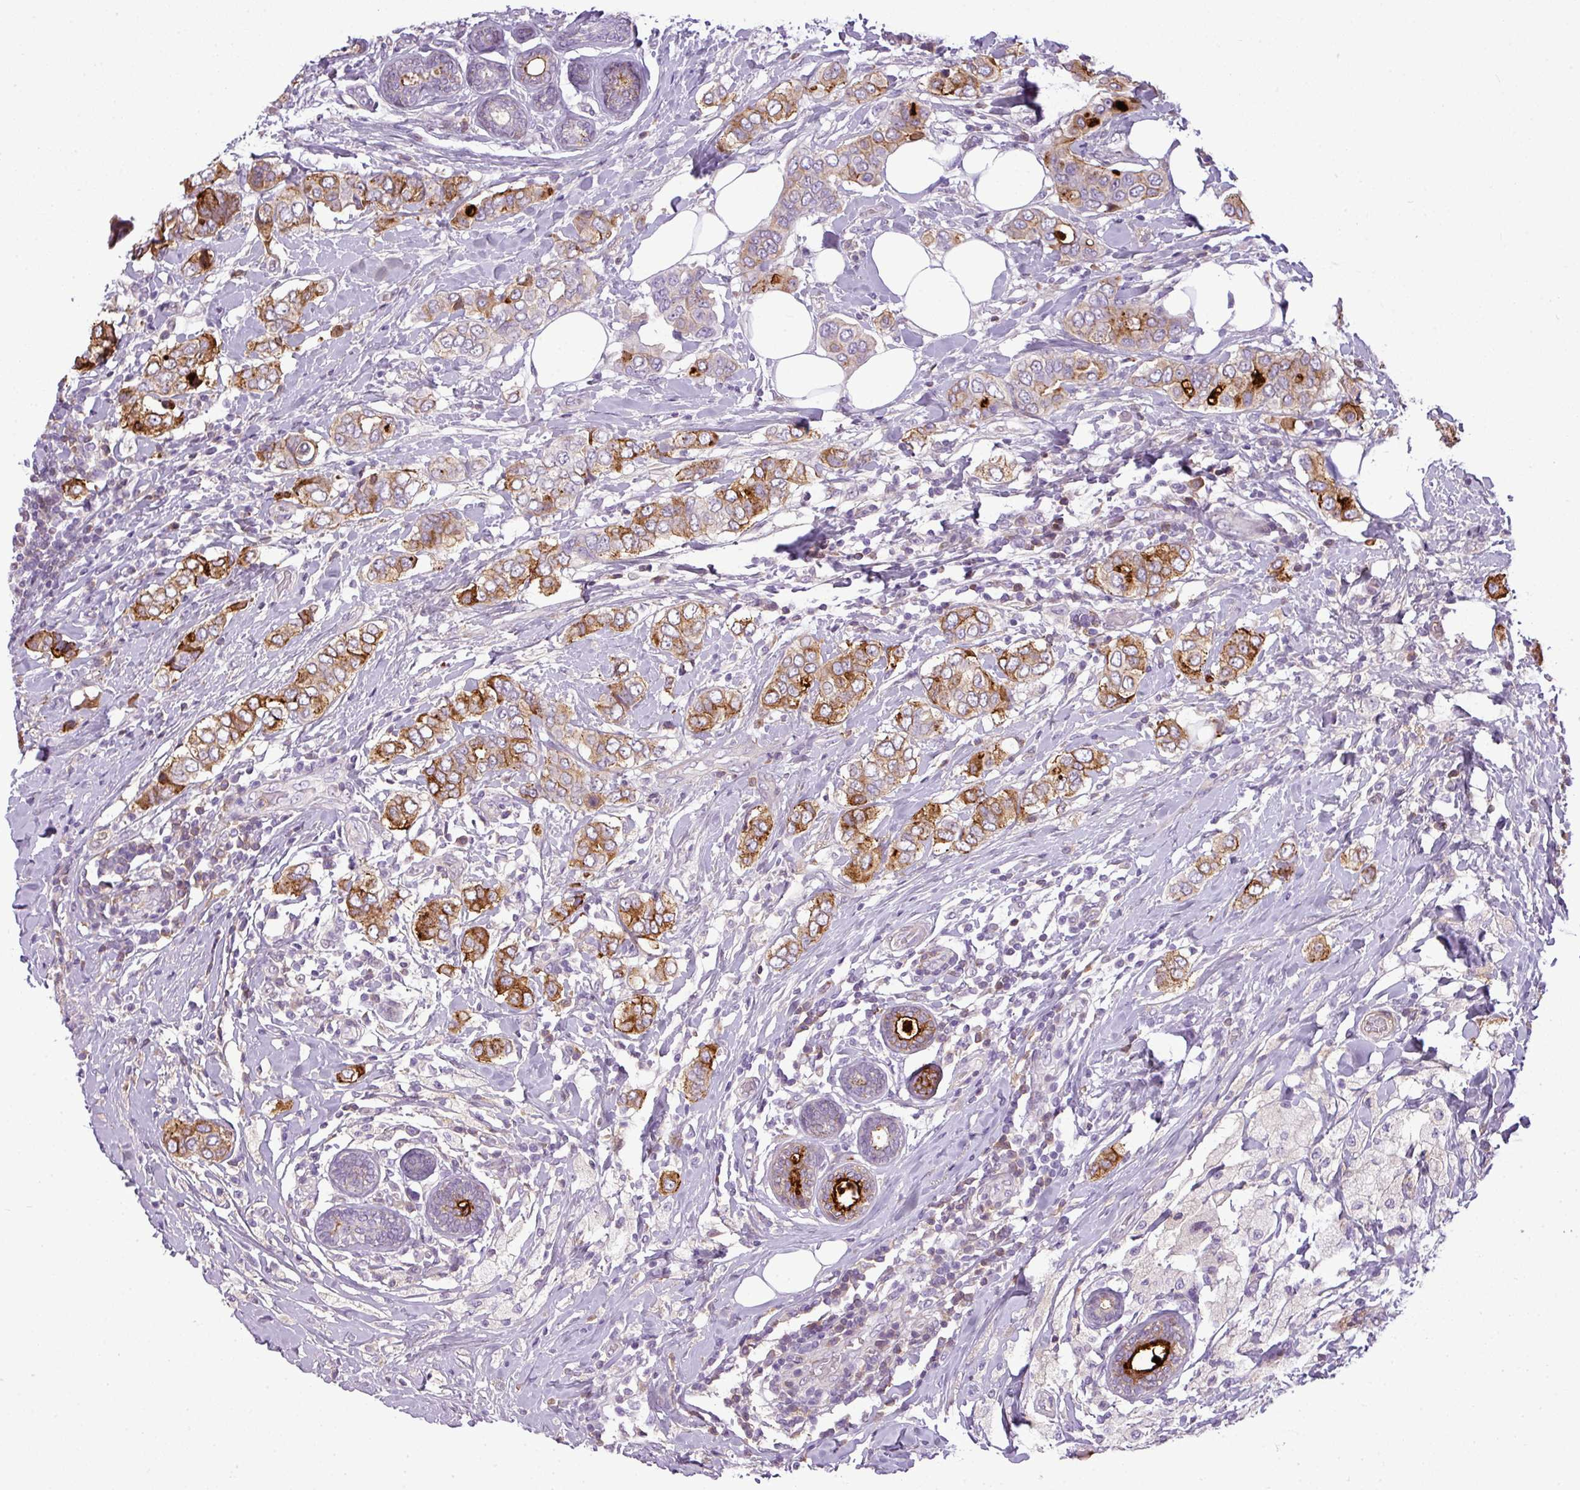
{"staining": {"intensity": "moderate", "quantity": "25%-75%", "location": "cytoplasmic/membranous"}, "tissue": "breast cancer", "cell_type": "Tumor cells", "image_type": "cancer", "snomed": [{"axis": "morphology", "description": "Lobular carcinoma"}, {"axis": "topography", "description": "Breast"}], "caption": "DAB (3,3'-diaminobenzidine) immunohistochemical staining of breast cancer reveals moderate cytoplasmic/membranous protein expression in approximately 25%-75% of tumor cells.", "gene": "C4B", "patient": {"sex": "female", "age": 51}}